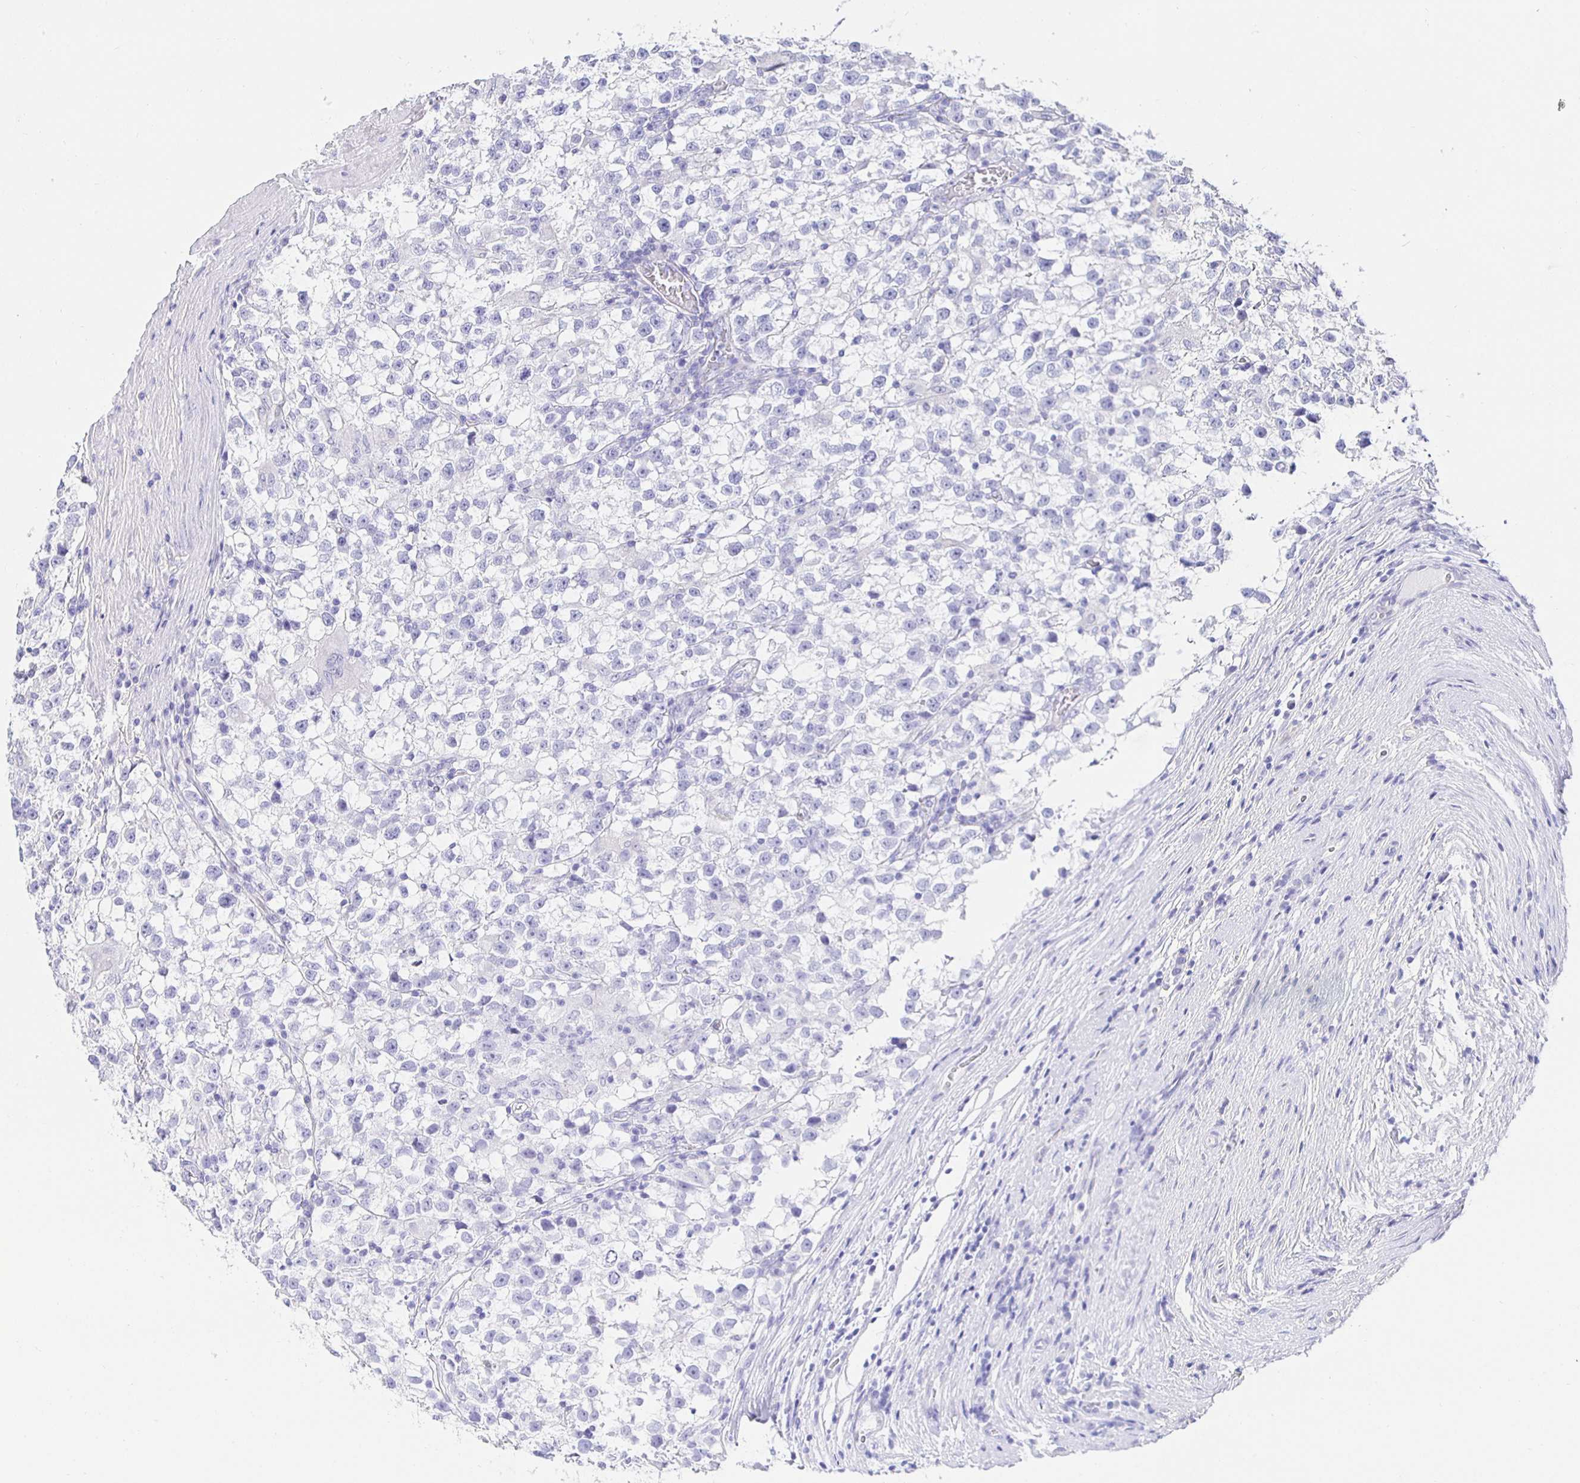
{"staining": {"intensity": "negative", "quantity": "none", "location": "none"}, "tissue": "testis cancer", "cell_type": "Tumor cells", "image_type": "cancer", "snomed": [{"axis": "morphology", "description": "Seminoma, NOS"}, {"axis": "topography", "description": "Testis"}], "caption": "The image demonstrates no significant staining in tumor cells of seminoma (testis).", "gene": "HSPA4L", "patient": {"sex": "male", "age": 31}}